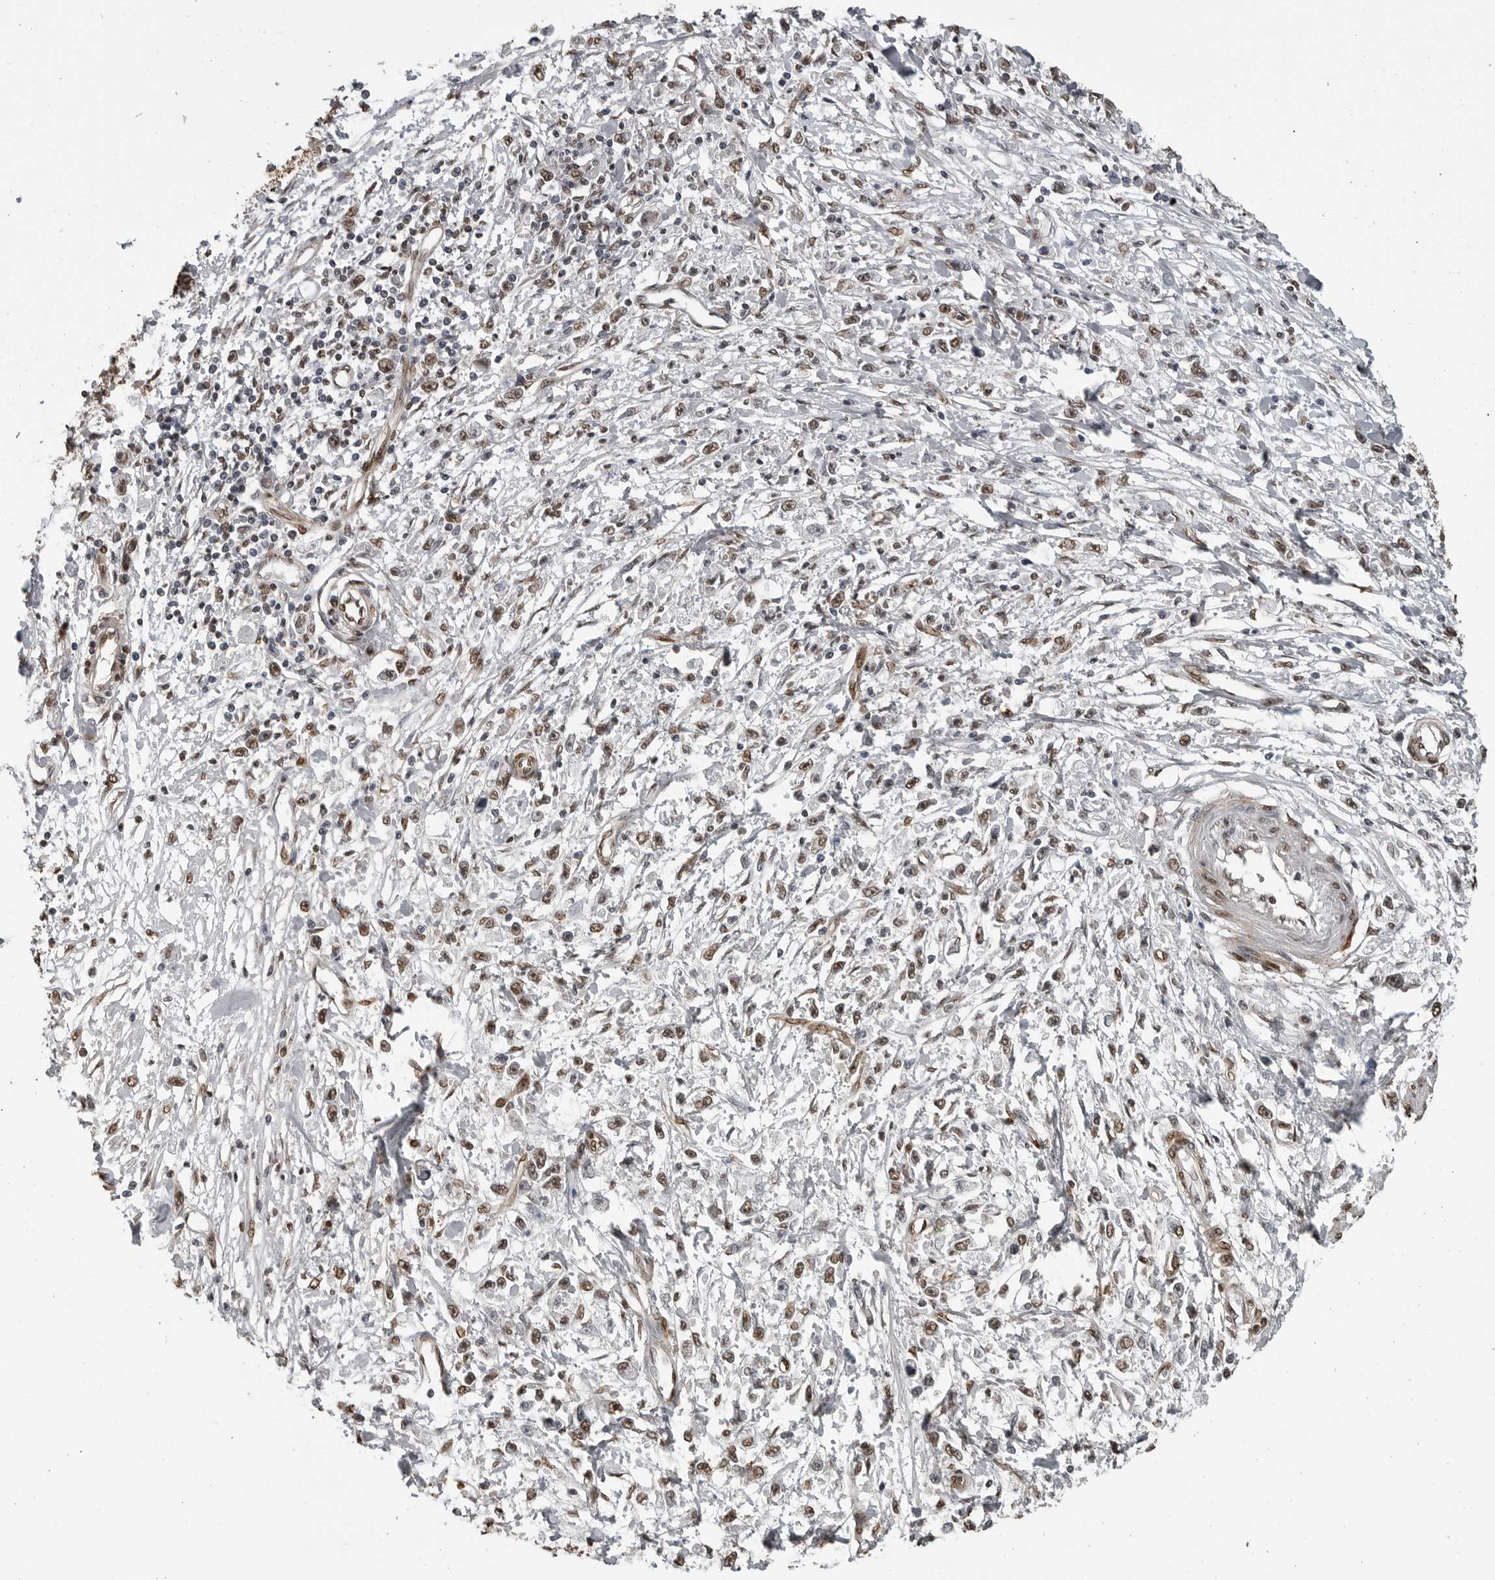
{"staining": {"intensity": "weak", "quantity": ">75%", "location": "nuclear"}, "tissue": "stomach cancer", "cell_type": "Tumor cells", "image_type": "cancer", "snomed": [{"axis": "morphology", "description": "Adenocarcinoma, NOS"}, {"axis": "topography", "description": "Stomach"}], "caption": "IHC of human stomach cancer (adenocarcinoma) displays low levels of weak nuclear staining in about >75% of tumor cells.", "gene": "SMAD2", "patient": {"sex": "female", "age": 59}}